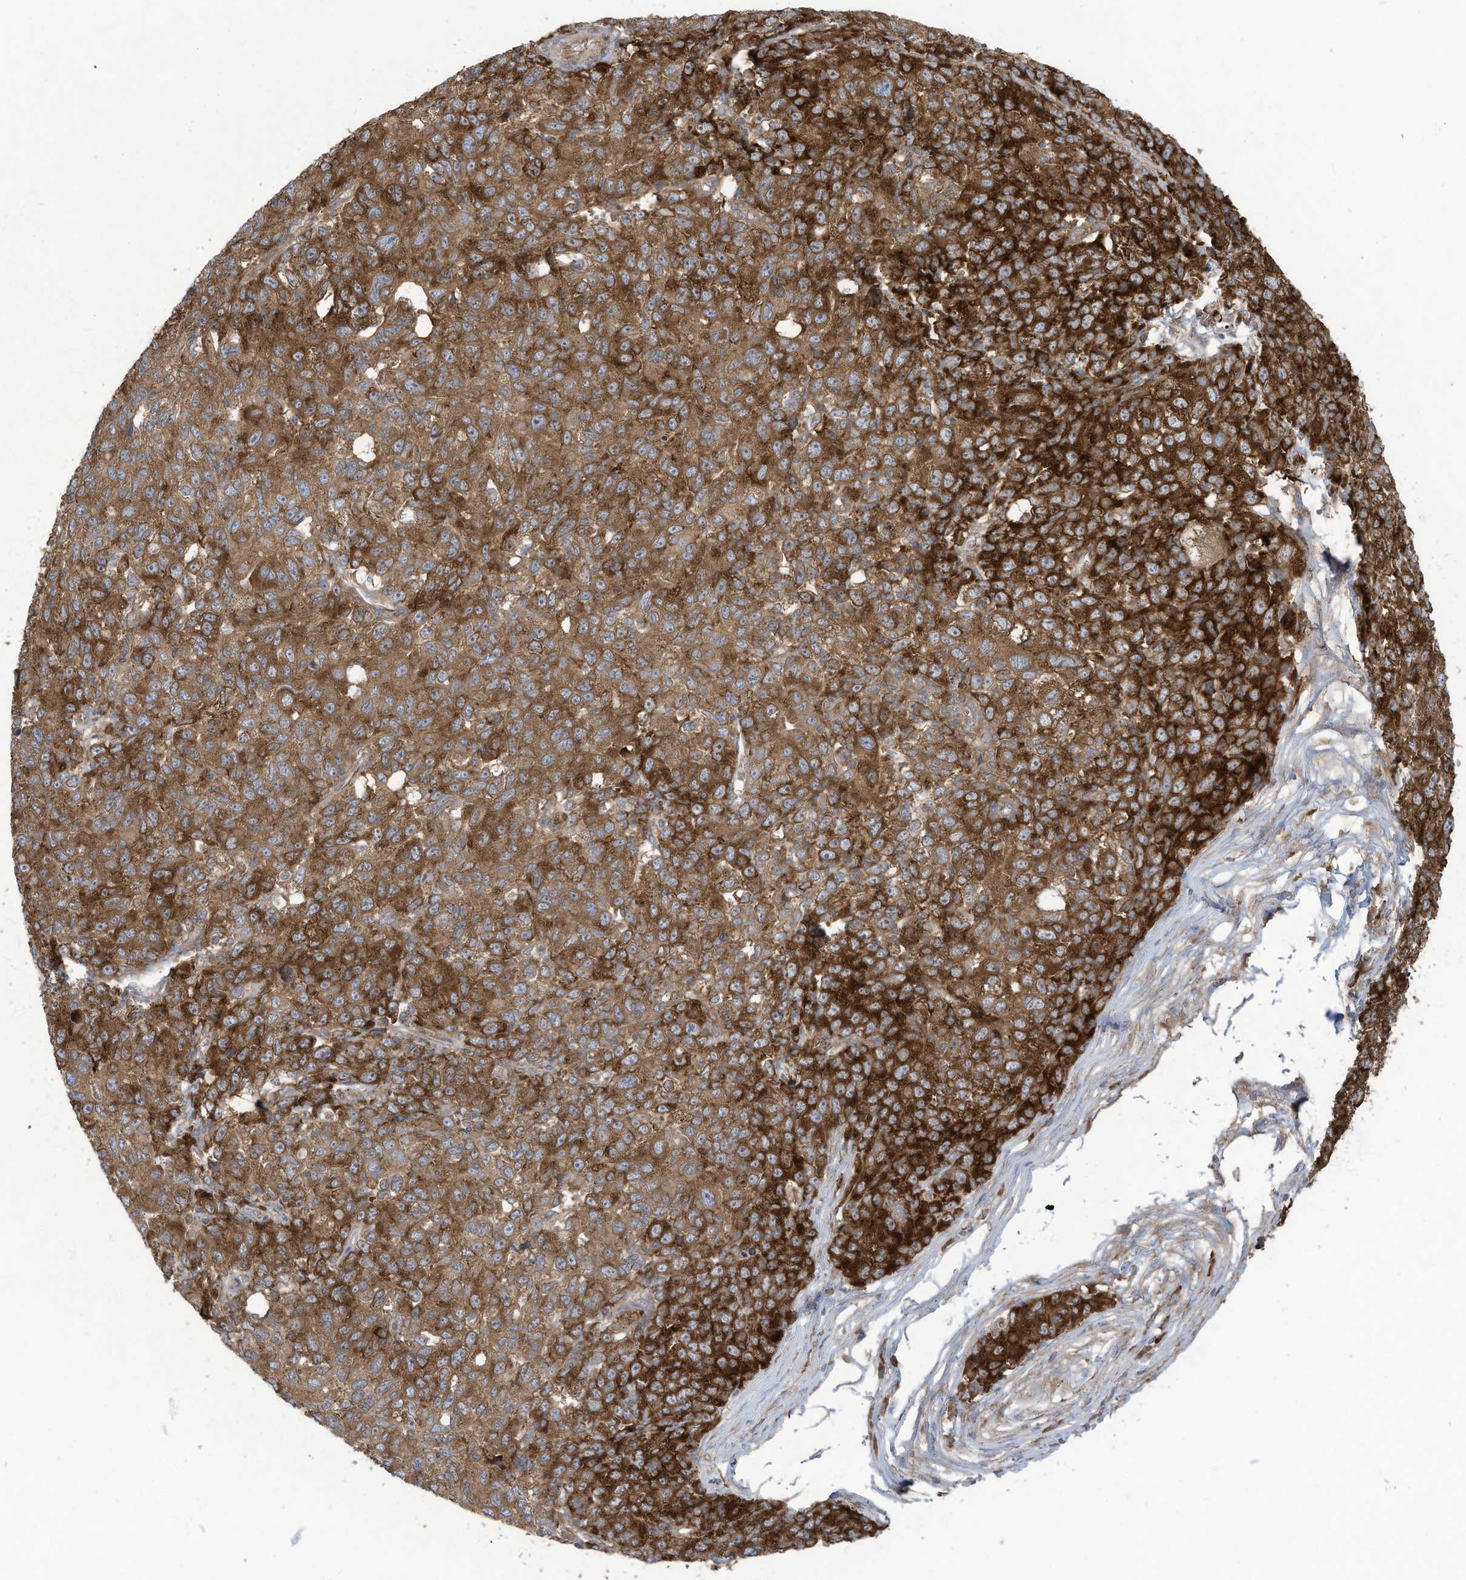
{"staining": {"intensity": "strong", "quantity": ">75%", "location": "cytoplasmic/membranous"}, "tissue": "ovarian cancer", "cell_type": "Tumor cells", "image_type": "cancer", "snomed": [{"axis": "morphology", "description": "Carcinoma, endometroid"}, {"axis": "topography", "description": "Ovary"}], "caption": "Immunohistochemical staining of human endometroid carcinoma (ovarian) shows strong cytoplasmic/membranous protein positivity in approximately >75% of tumor cells.", "gene": "OLA1", "patient": {"sex": "female", "age": 42}}